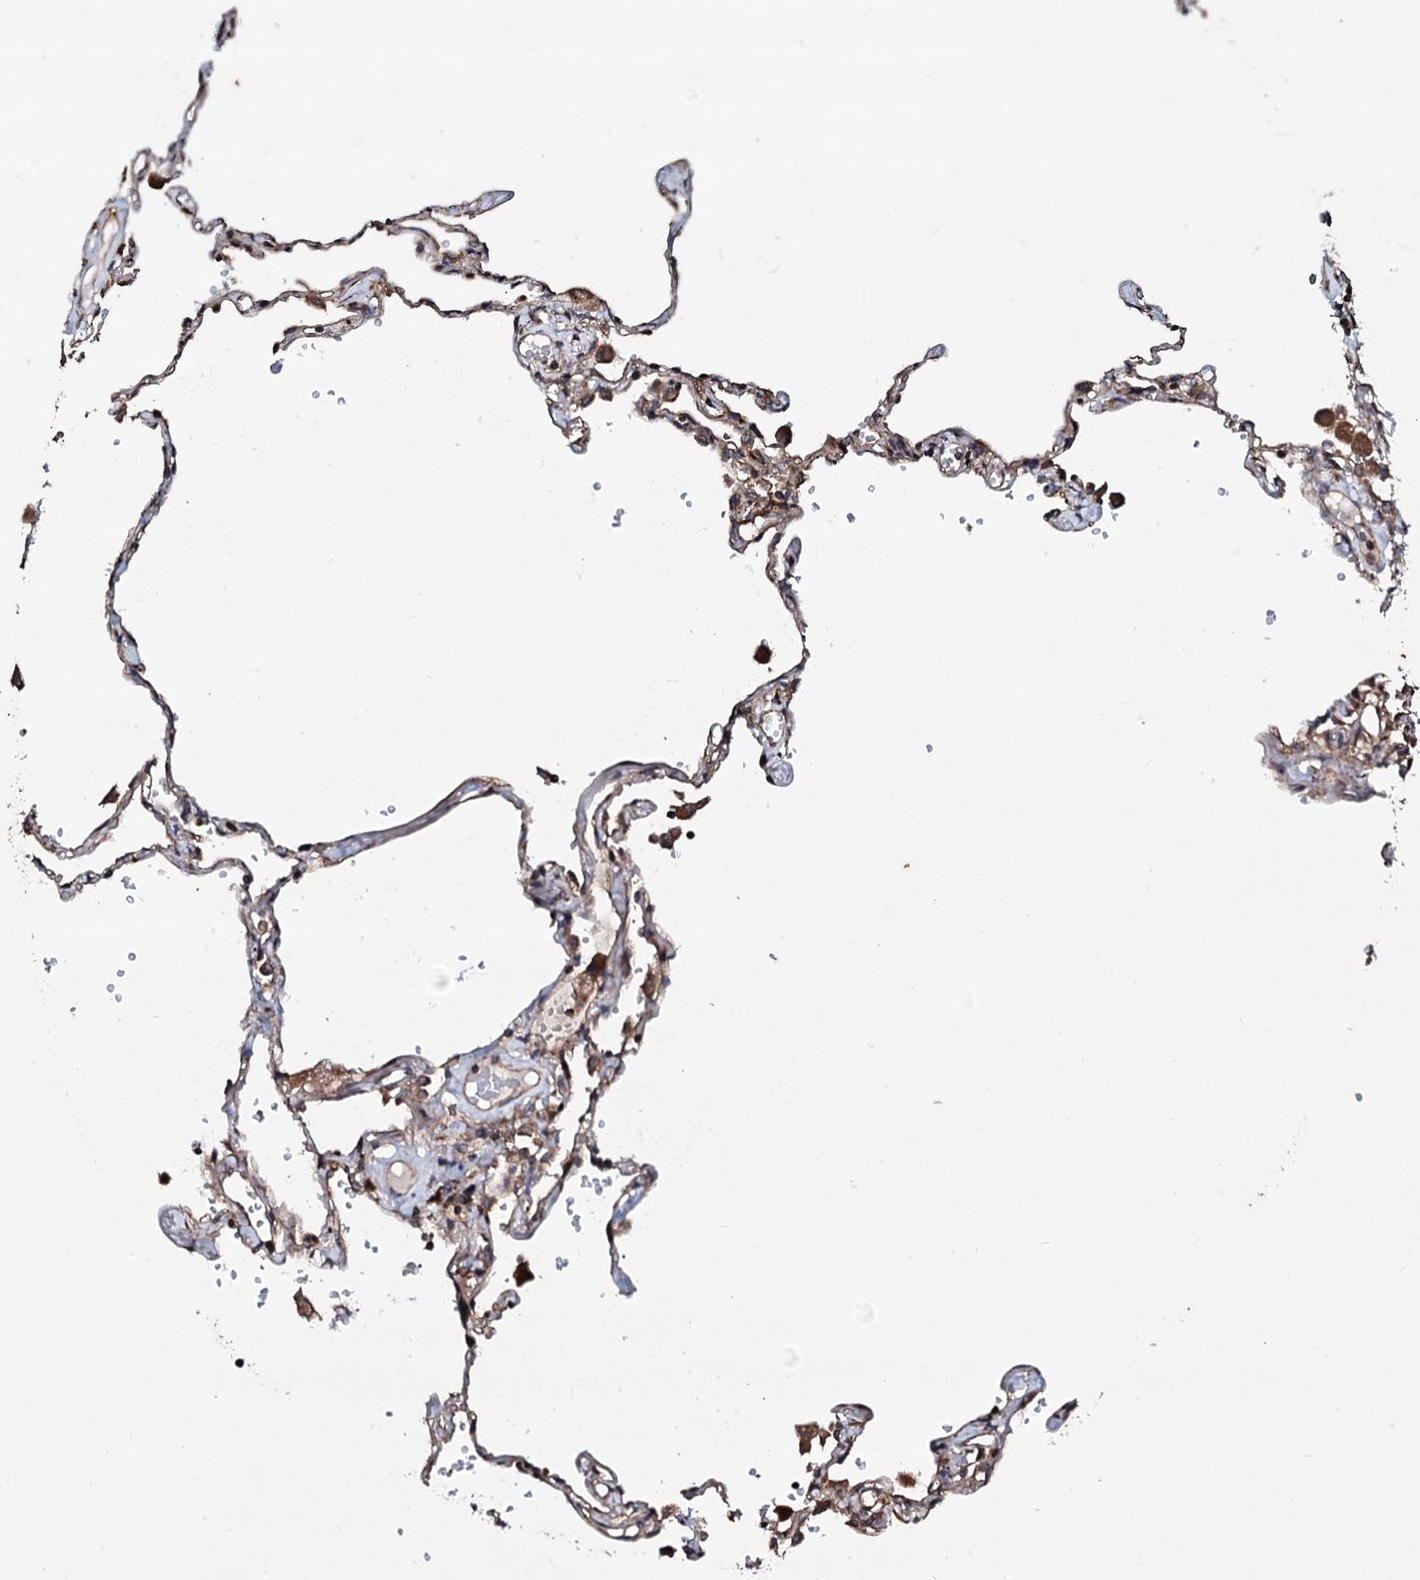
{"staining": {"intensity": "moderate", "quantity": "25%-75%", "location": "cytoplasmic/membranous"}, "tissue": "lung", "cell_type": "Alveolar cells", "image_type": "normal", "snomed": [{"axis": "morphology", "description": "Normal tissue, NOS"}, {"axis": "topography", "description": "Lung"}], "caption": "IHC photomicrograph of normal lung: lung stained using immunohistochemistry (IHC) demonstrates medium levels of moderate protein expression localized specifically in the cytoplasmic/membranous of alveolar cells, appearing as a cytoplasmic/membranous brown color.", "gene": "ENSG00000256591", "patient": {"sex": "female", "age": 67}}